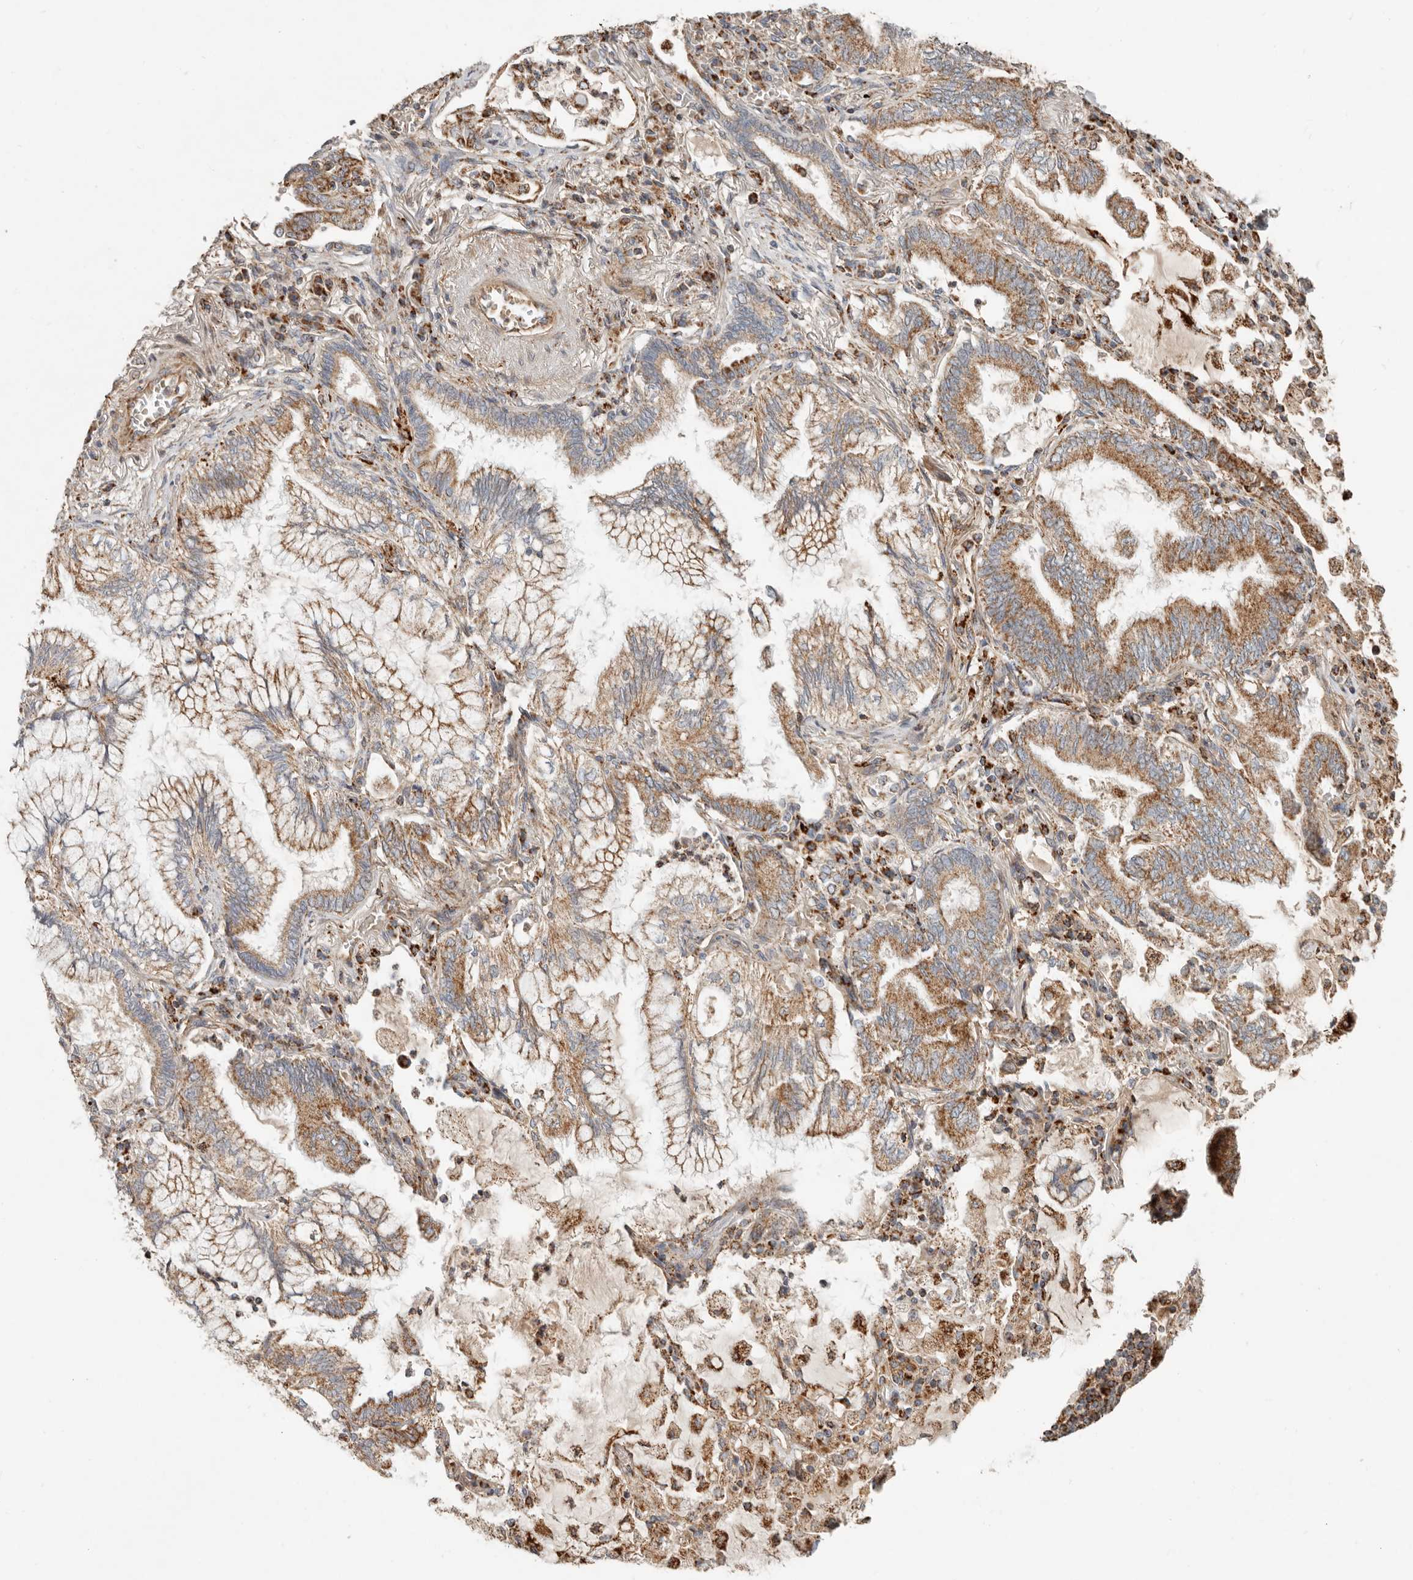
{"staining": {"intensity": "moderate", "quantity": ">75%", "location": "cytoplasmic/membranous"}, "tissue": "lung cancer", "cell_type": "Tumor cells", "image_type": "cancer", "snomed": [{"axis": "morphology", "description": "Adenocarcinoma, NOS"}, {"axis": "topography", "description": "Lung"}], "caption": "A photomicrograph showing moderate cytoplasmic/membranous positivity in approximately >75% of tumor cells in adenocarcinoma (lung), as visualized by brown immunohistochemical staining.", "gene": "ARHGEF10L", "patient": {"sex": "female", "age": 70}}